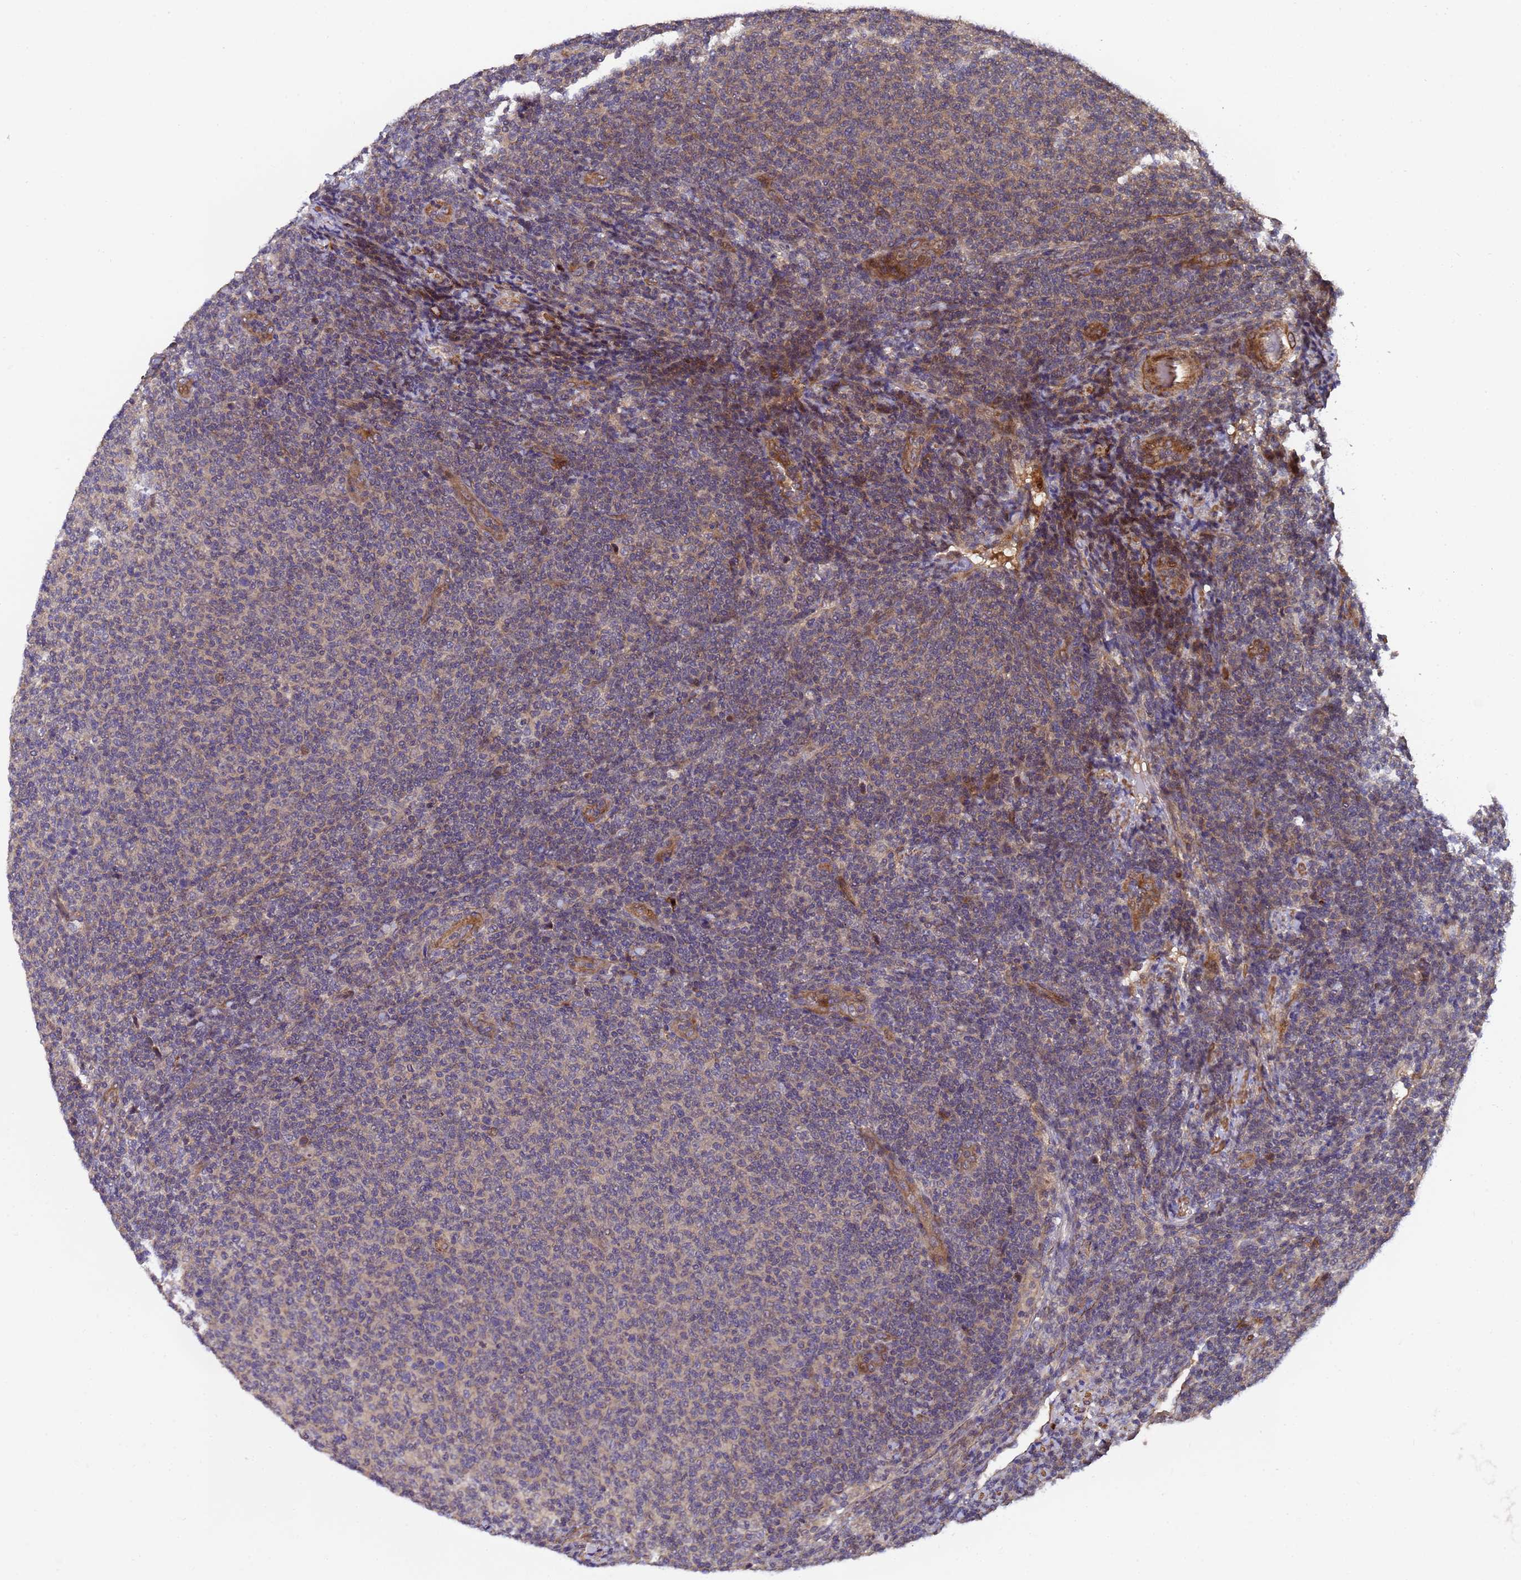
{"staining": {"intensity": "weak", "quantity": "<25%", "location": "cytoplasmic/membranous"}, "tissue": "lymphoma", "cell_type": "Tumor cells", "image_type": "cancer", "snomed": [{"axis": "morphology", "description": "Malignant lymphoma, non-Hodgkin's type, Low grade"}, {"axis": "topography", "description": "Lymph node"}], "caption": "IHC micrograph of neoplastic tissue: human lymphoma stained with DAB (3,3'-diaminobenzidine) demonstrates no significant protein staining in tumor cells.", "gene": "GSTCD", "patient": {"sex": "male", "age": 66}}